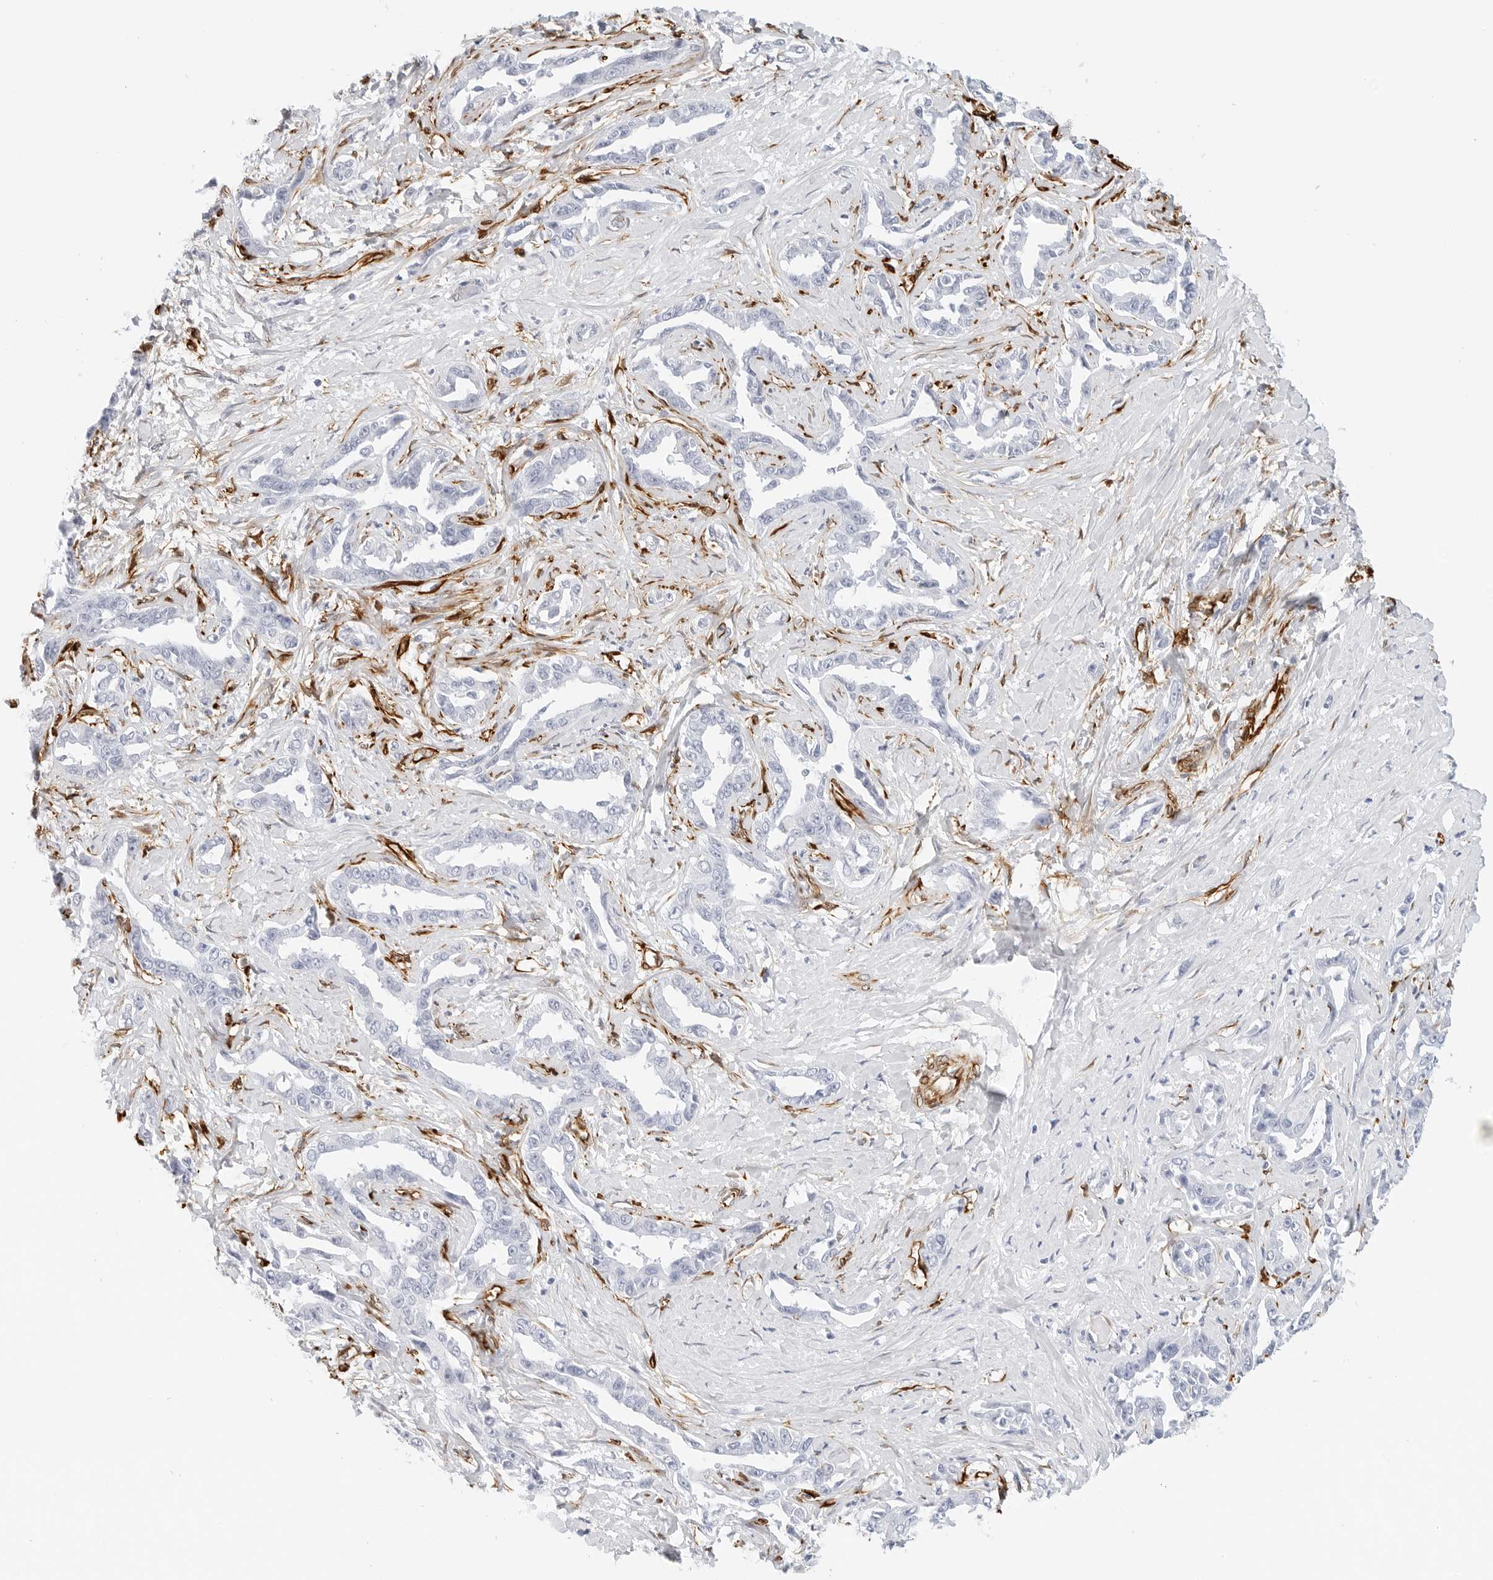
{"staining": {"intensity": "negative", "quantity": "none", "location": "none"}, "tissue": "liver cancer", "cell_type": "Tumor cells", "image_type": "cancer", "snomed": [{"axis": "morphology", "description": "Cholangiocarcinoma"}, {"axis": "topography", "description": "Liver"}], "caption": "Tumor cells are negative for protein expression in human liver cancer (cholangiocarcinoma).", "gene": "NES", "patient": {"sex": "male", "age": 59}}